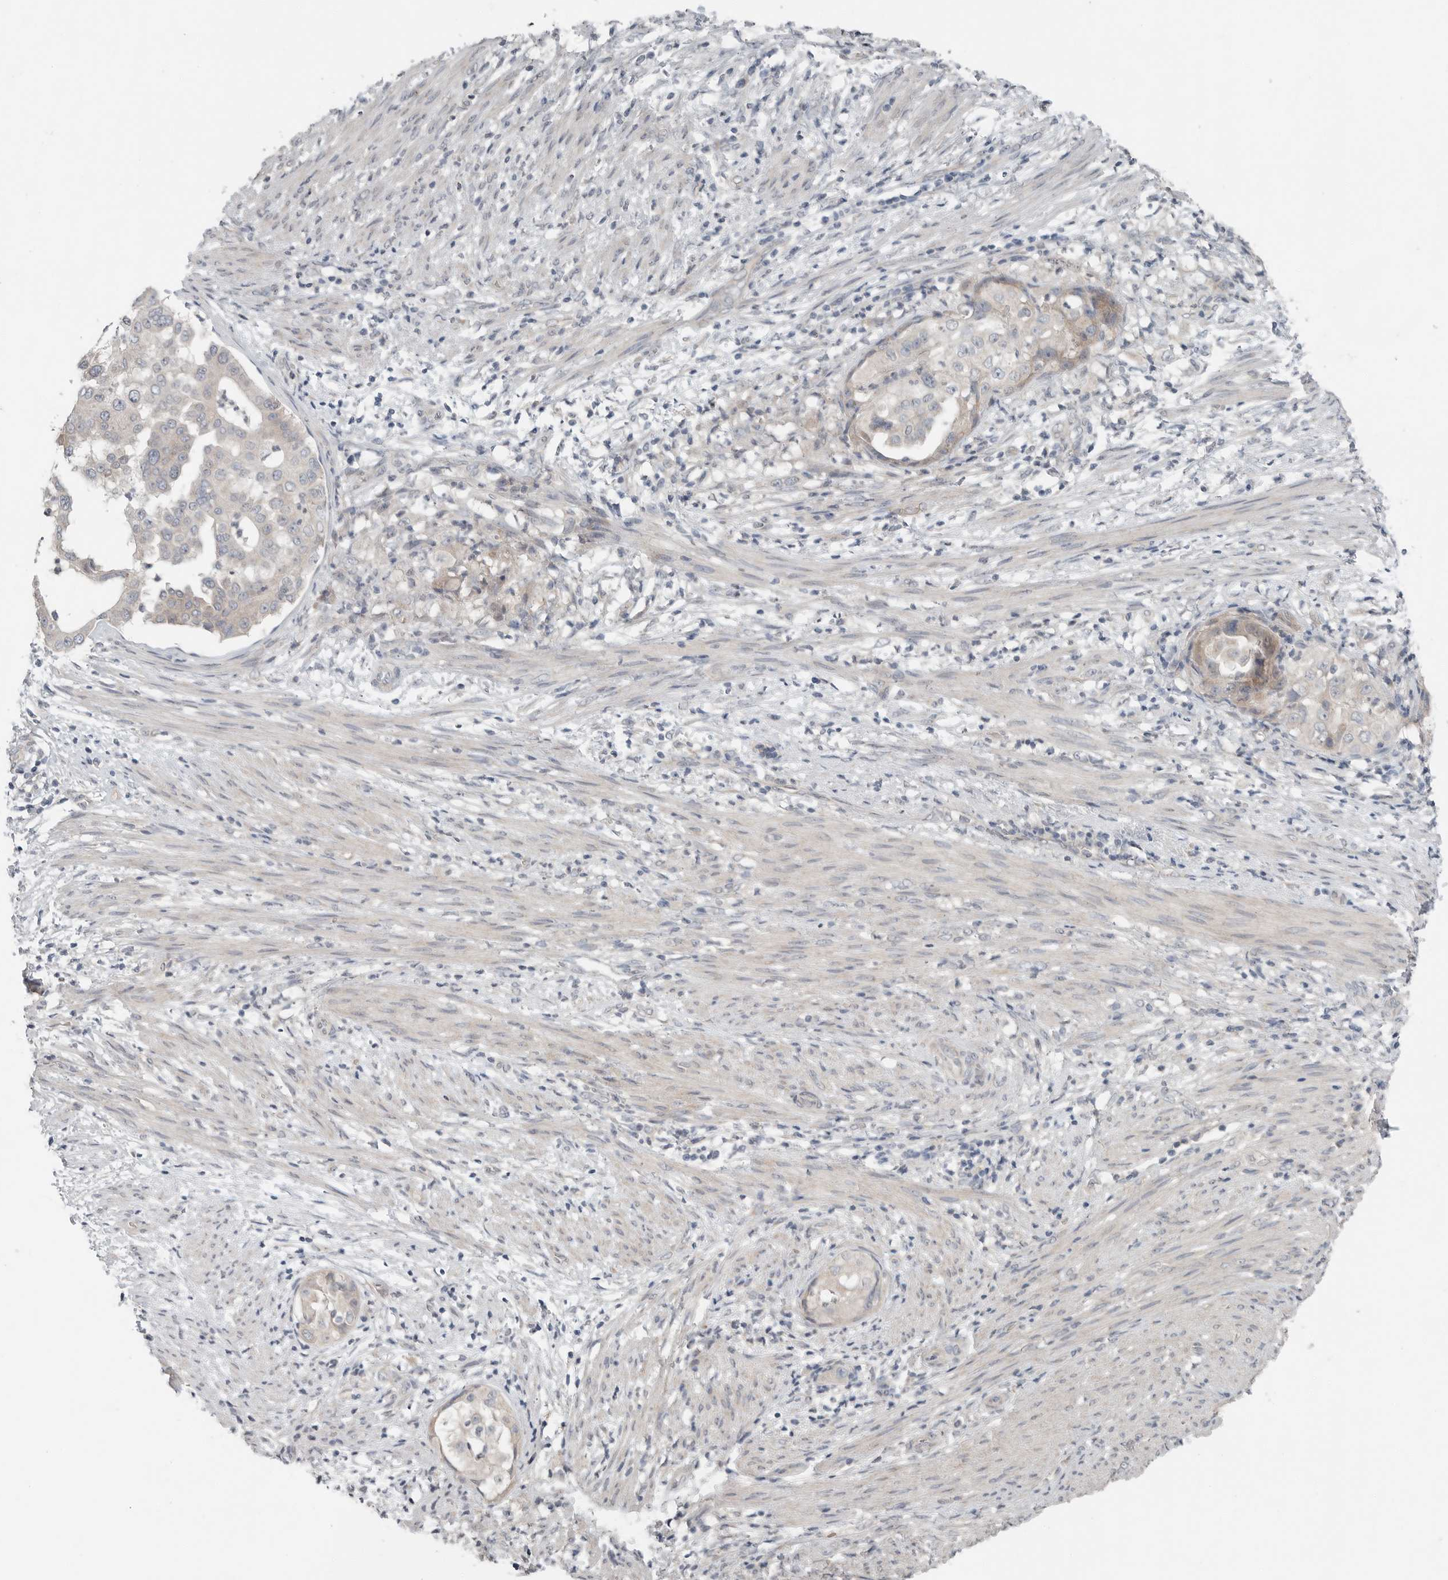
{"staining": {"intensity": "weak", "quantity": "<25%", "location": "cytoplasmic/membranous"}, "tissue": "endometrial cancer", "cell_type": "Tumor cells", "image_type": "cancer", "snomed": [{"axis": "morphology", "description": "Adenocarcinoma, NOS"}, {"axis": "topography", "description": "Endometrium"}], "caption": "This is an IHC photomicrograph of endometrial cancer. There is no staining in tumor cells.", "gene": "FCRLB", "patient": {"sex": "female", "age": 85}}